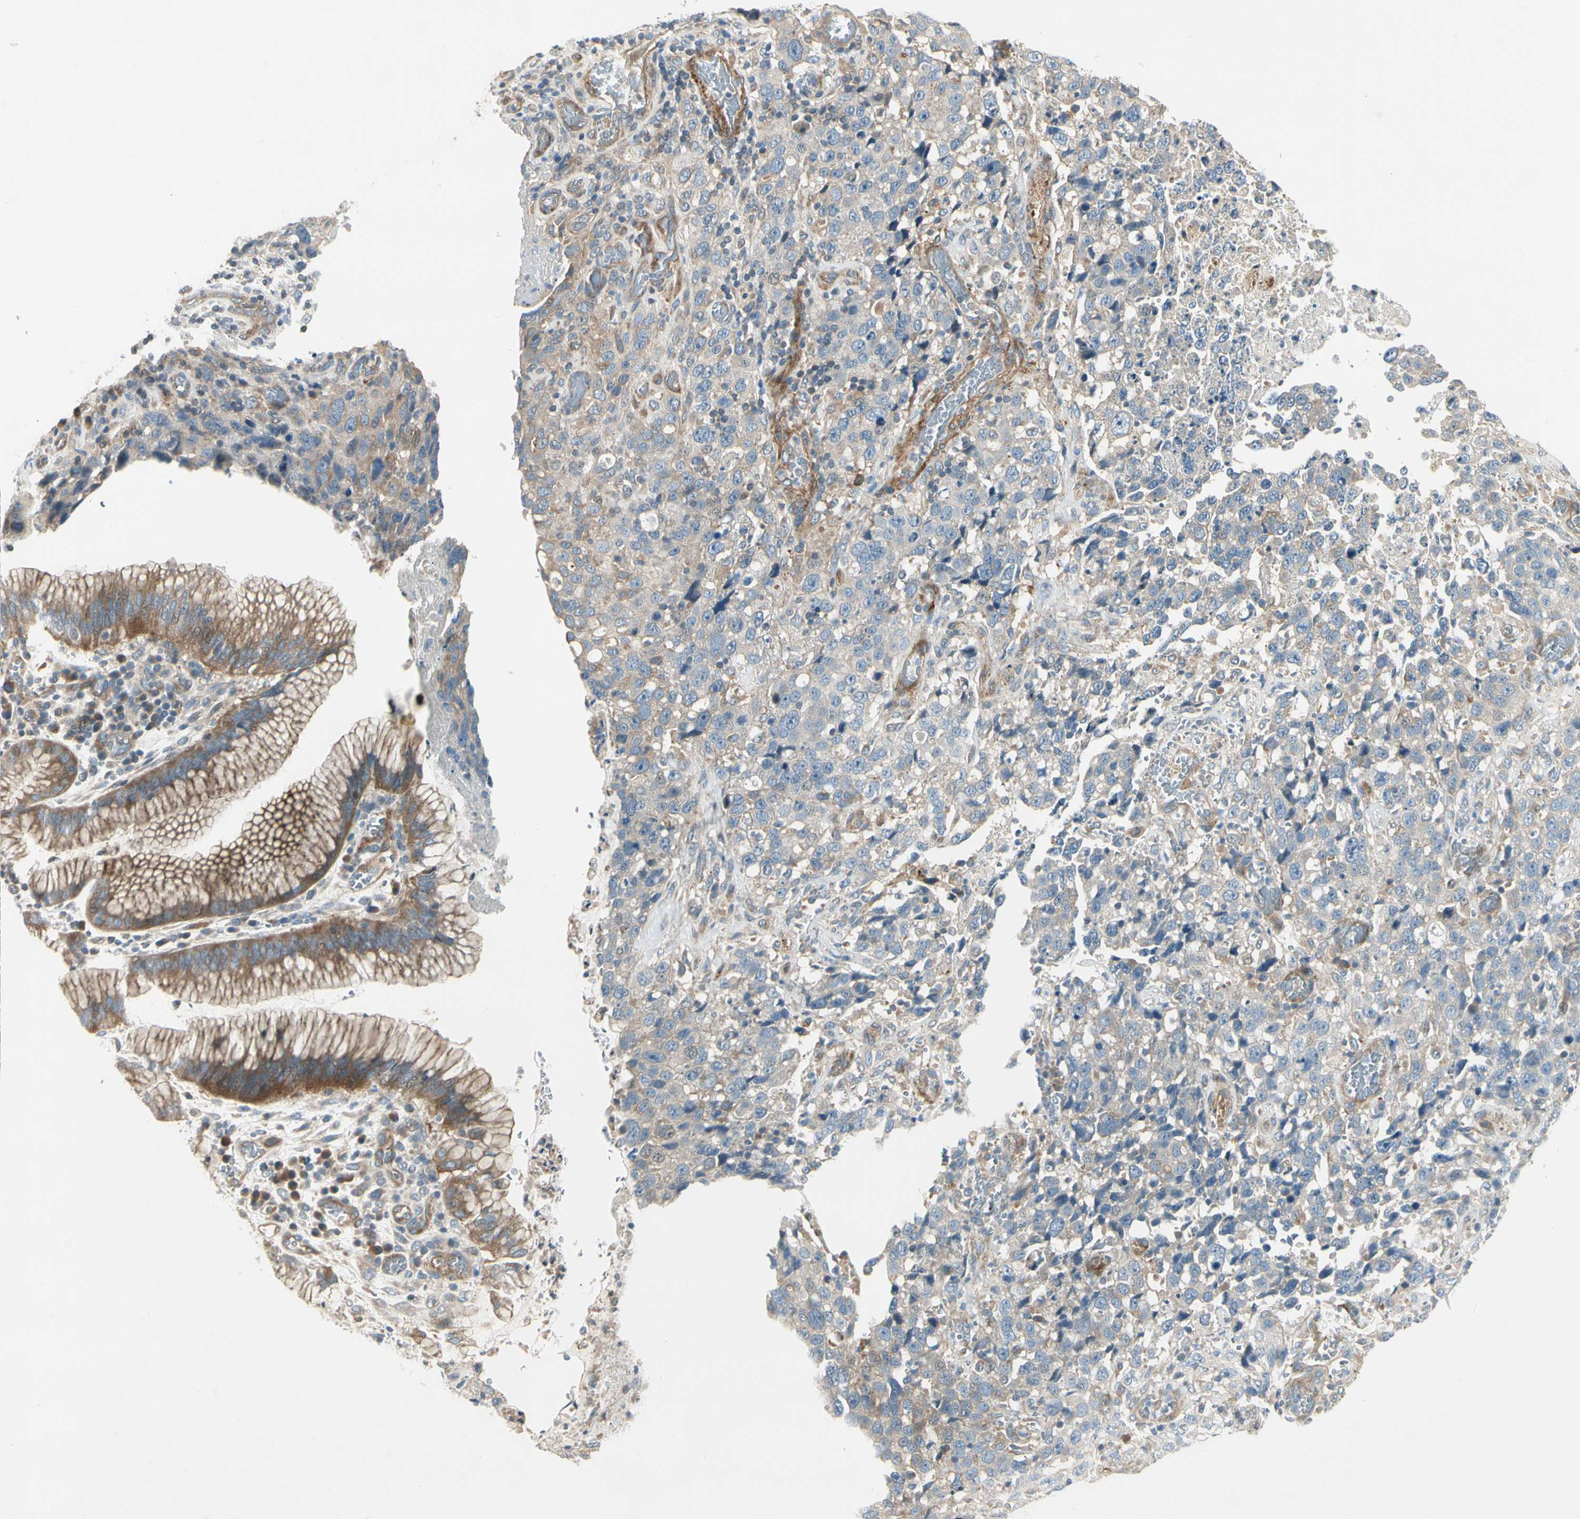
{"staining": {"intensity": "moderate", "quantity": "<25%", "location": "cytoplasmic/membranous"}, "tissue": "stomach cancer", "cell_type": "Tumor cells", "image_type": "cancer", "snomed": [{"axis": "morphology", "description": "Normal tissue, NOS"}, {"axis": "morphology", "description": "Adenocarcinoma, NOS"}, {"axis": "topography", "description": "Stomach"}], "caption": "The immunohistochemical stain highlights moderate cytoplasmic/membranous positivity in tumor cells of stomach adenocarcinoma tissue.", "gene": "ADGRA3", "patient": {"sex": "male", "age": 48}}